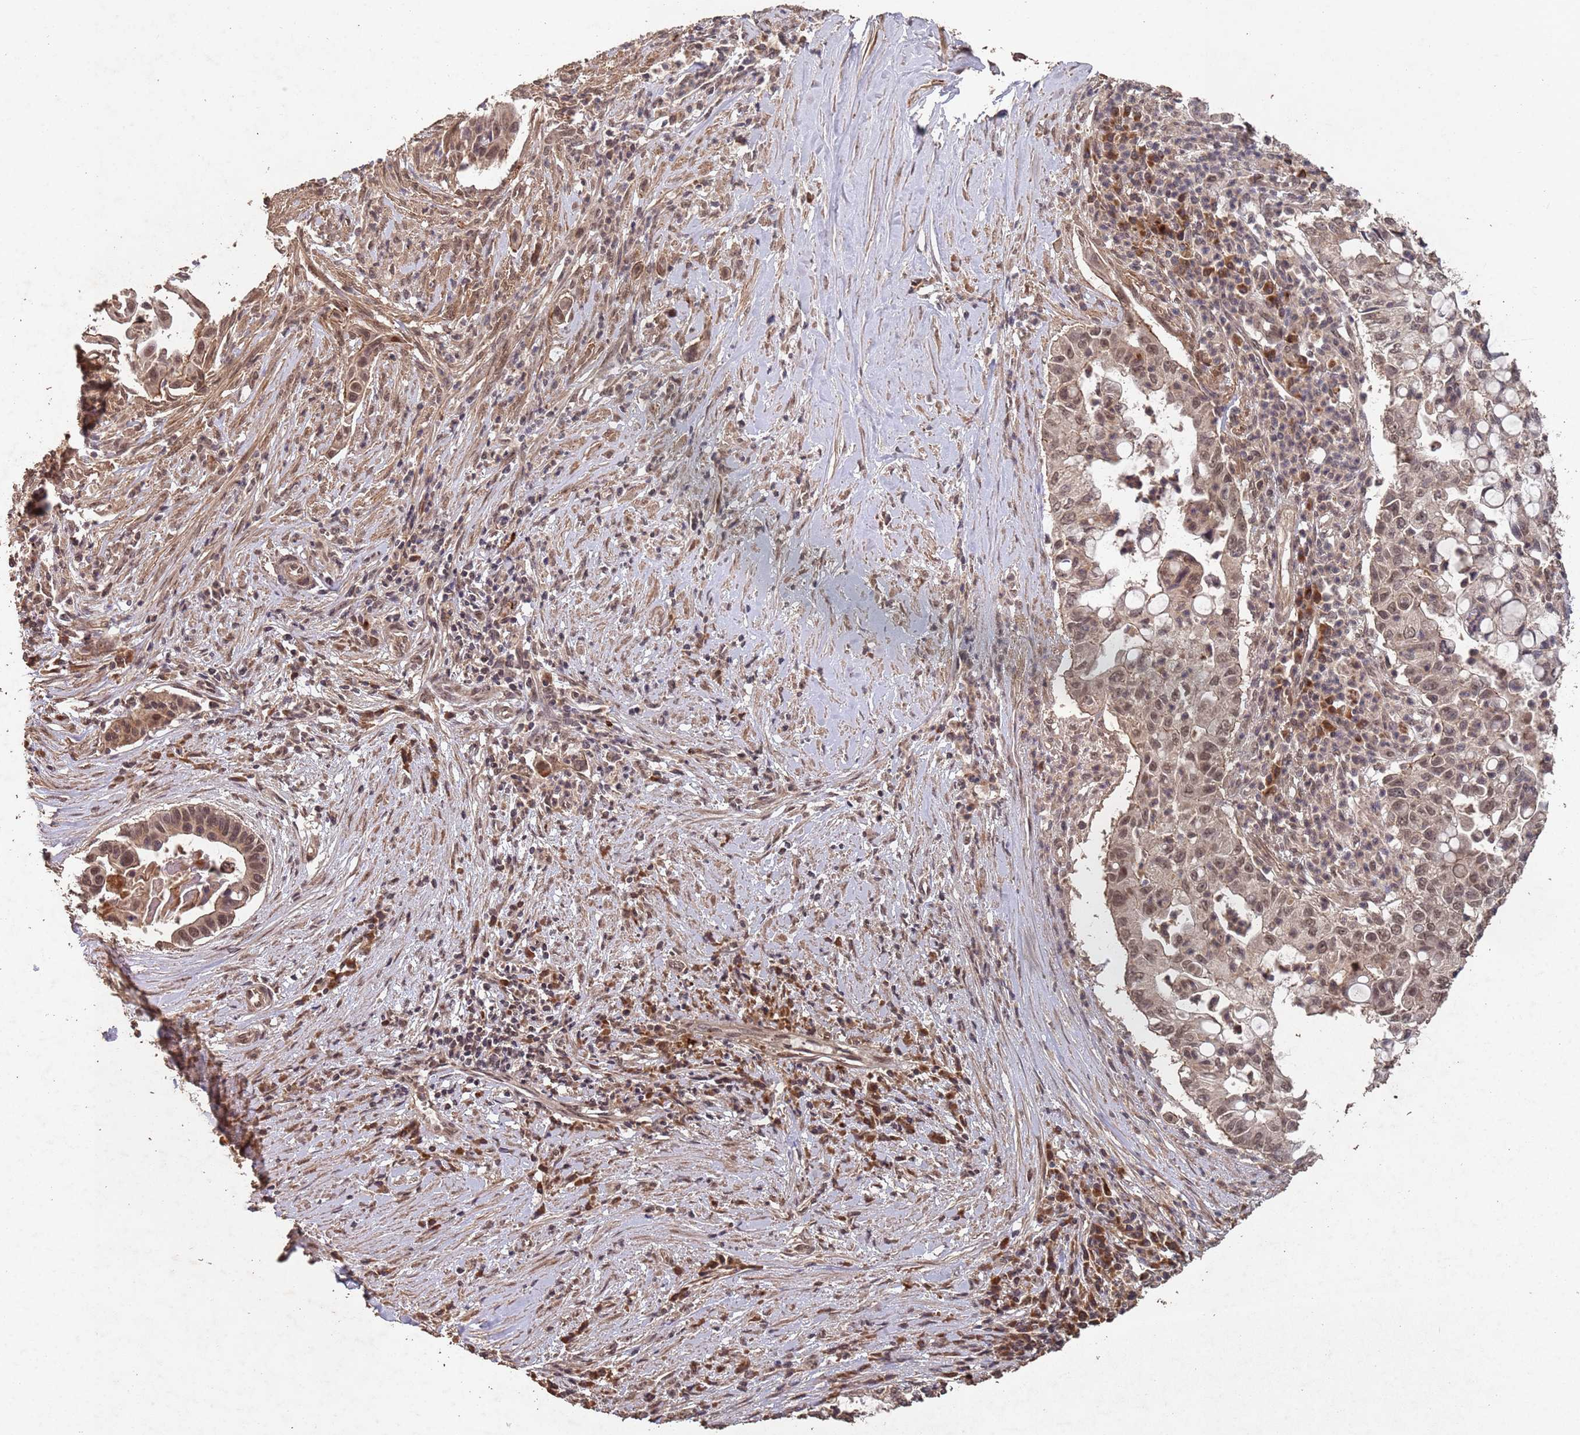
{"staining": {"intensity": "moderate", "quantity": ">75%", "location": "cytoplasmic/membranous,nuclear"}, "tissue": "pancreatic cancer", "cell_type": "Tumor cells", "image_type": "cancer", "snomed": [{"axis": "morphology", "description": "Adenocarcinoma, NOS"}, {"axis": "topography", "description": "Pancreas"}], "caption": "Immunohistochemistry of human pancreatic adenocarcinoma demonstrates medium levels of moderate cytoplasmic/membranous and nuclear positivity in approximately >75% of tumor cells.", "gene": "FRAT1", "patient": {"sex": "male", "age": 73}}